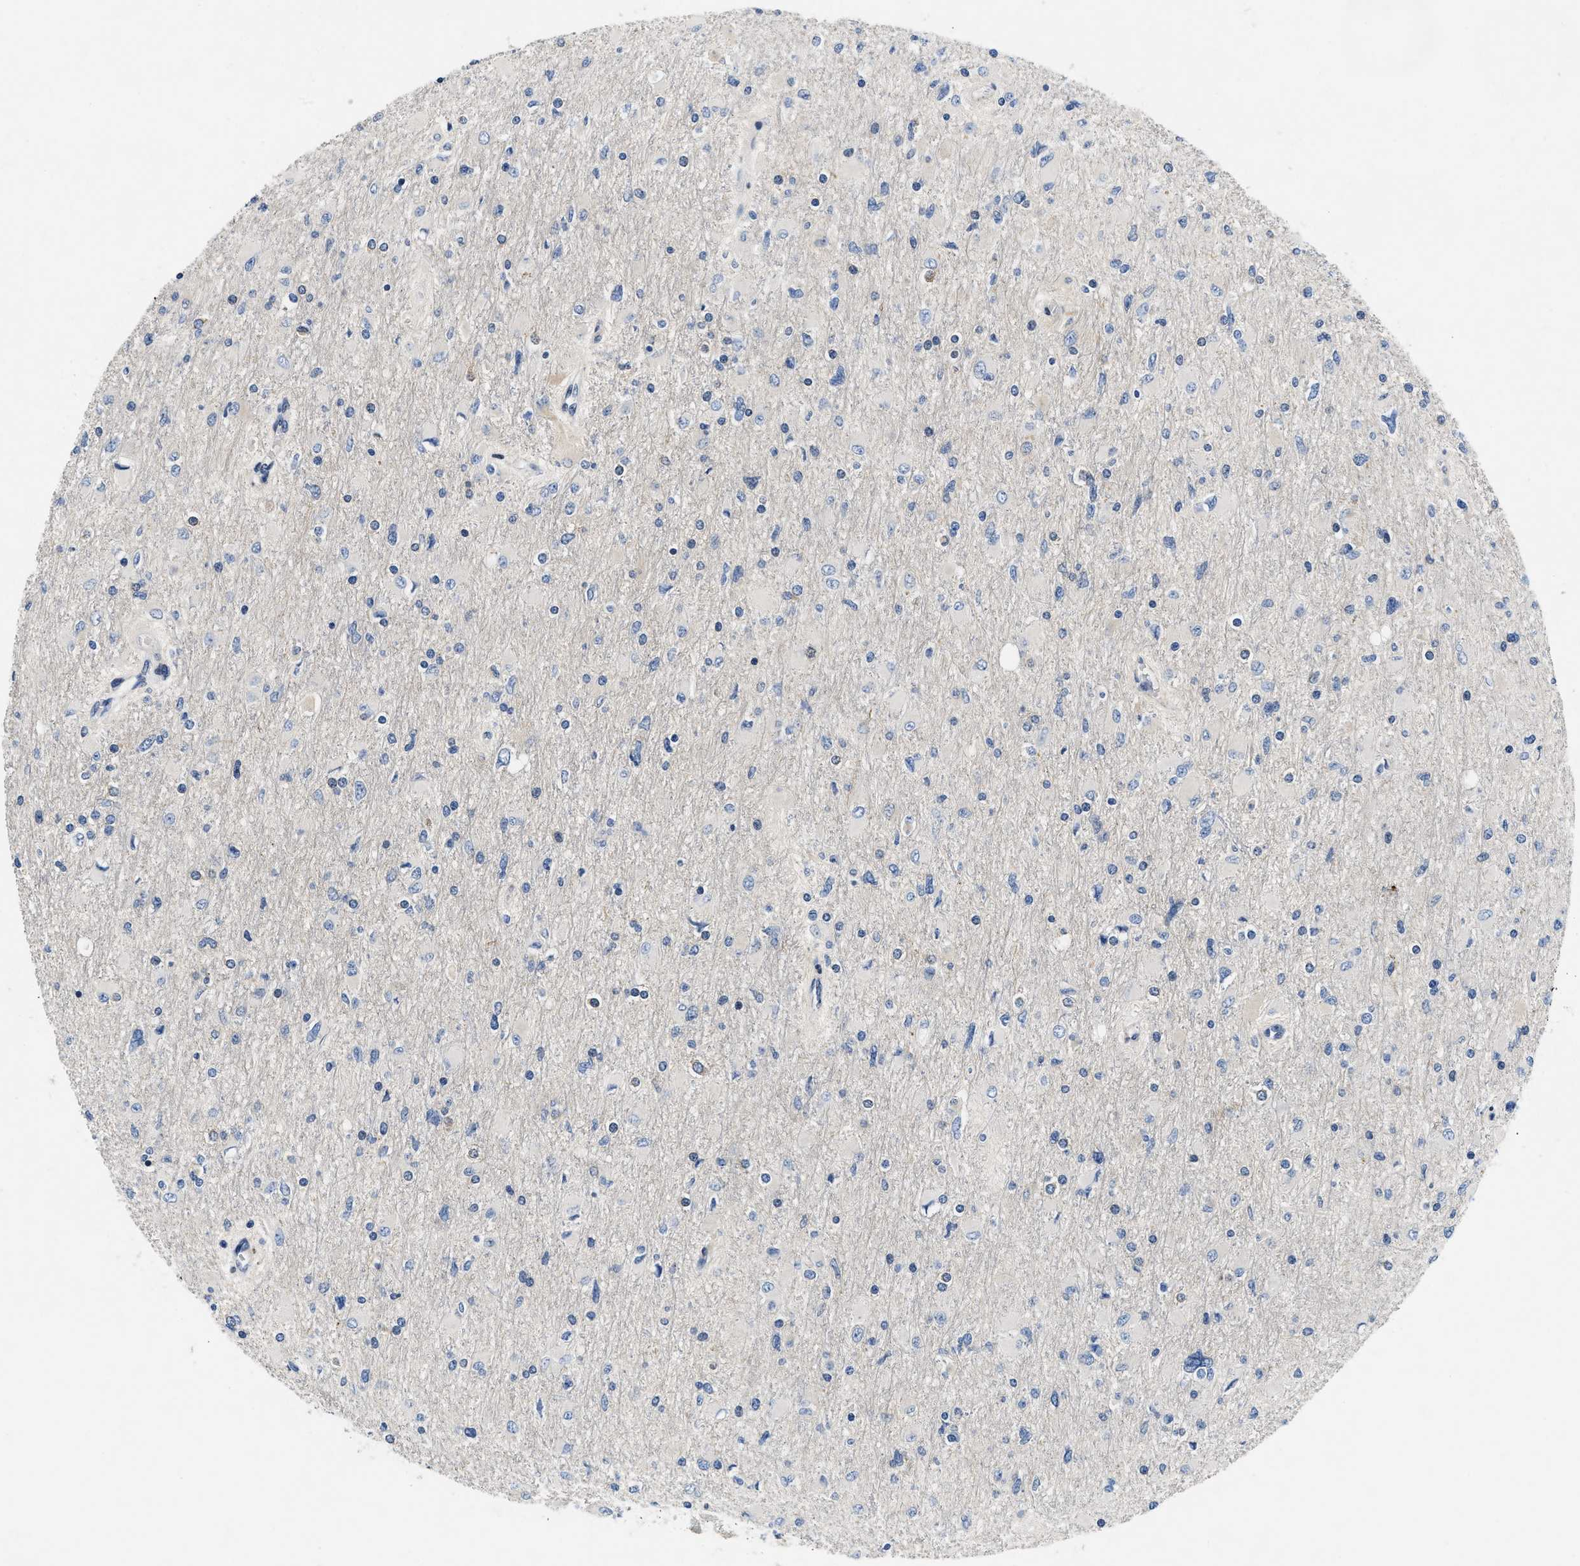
{"staining": {"intensity": "negative", "quantity": "none", "location": "none"}, "tissue": "glioma", "cell_type": "Tumor cells", "image_type": "cancer", "snomed": [{"axis": "morphology", "description": "Glioma, malignant, High grade"}, {"axis": "topography", "description": "Cerebral cortex"}], "caption": "IHC image of glioma stained for a protein (brown), which demonstrates no expression in tumor cells. (Immunohistochemistry (ihc), brightfield microscopy, high magnification).", "gene": "VIP", "patient": {"sex": "female", "age": 36}}